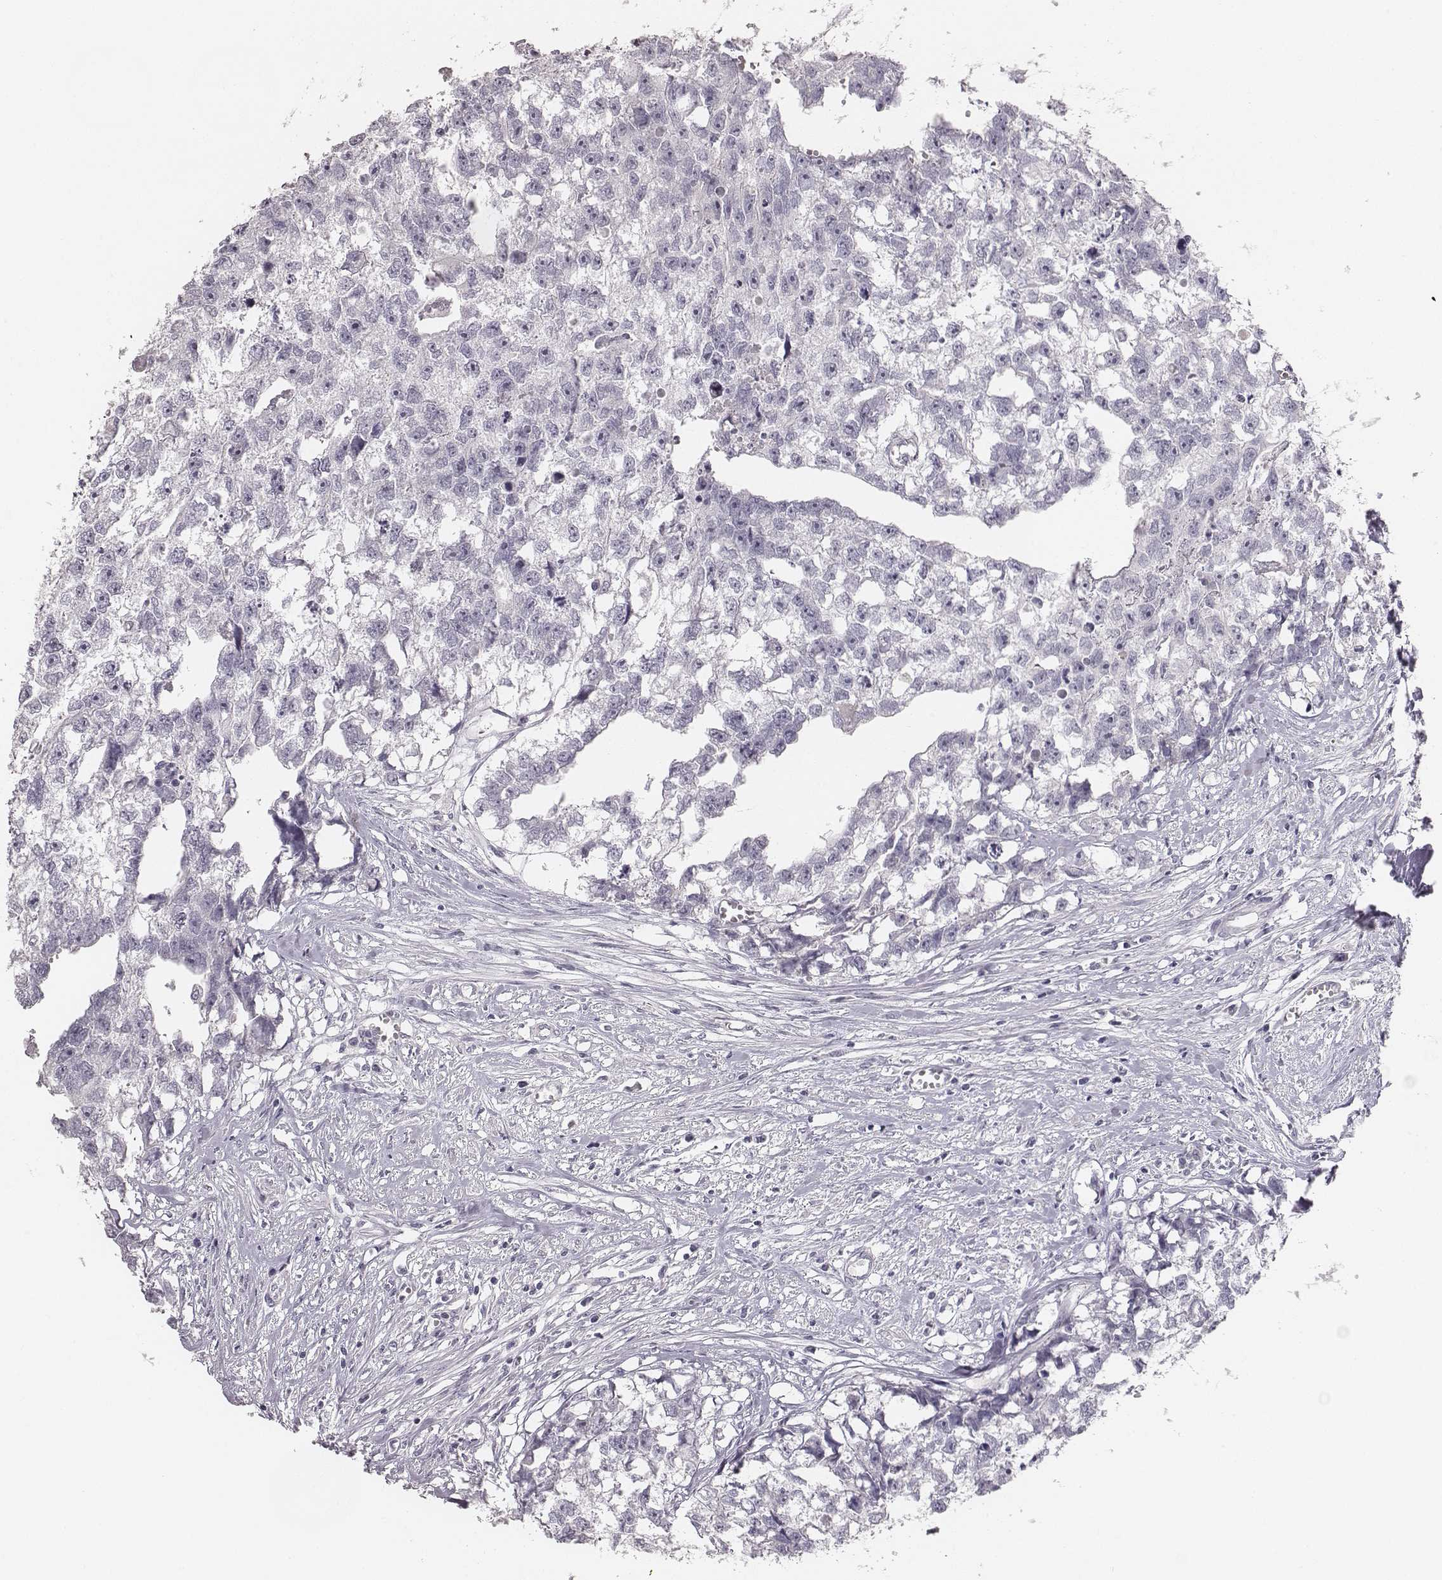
{"staining": {"intensity": "negative", "quantity": "none", "location": "none"}, "tissue": "testis cancer", "cell_type": "Tumor cells", "image_type": "cancer", "snomed": [{"axis": "morphology", "description": "Carcinoma, Embryonal, NOS"}, {"axis": "morphology", "description": "Teratoma, malignant, NOS"}, {"axis": "topography", "description": "Testis"}], "caption": "Human testis teratoma (malignant) stained for a protein using immunohistochemistry (IHC) demonstrates no positivity in tumor cells.", "gene": "MYH6", "patient": {"sex": "male", "age": 44}}